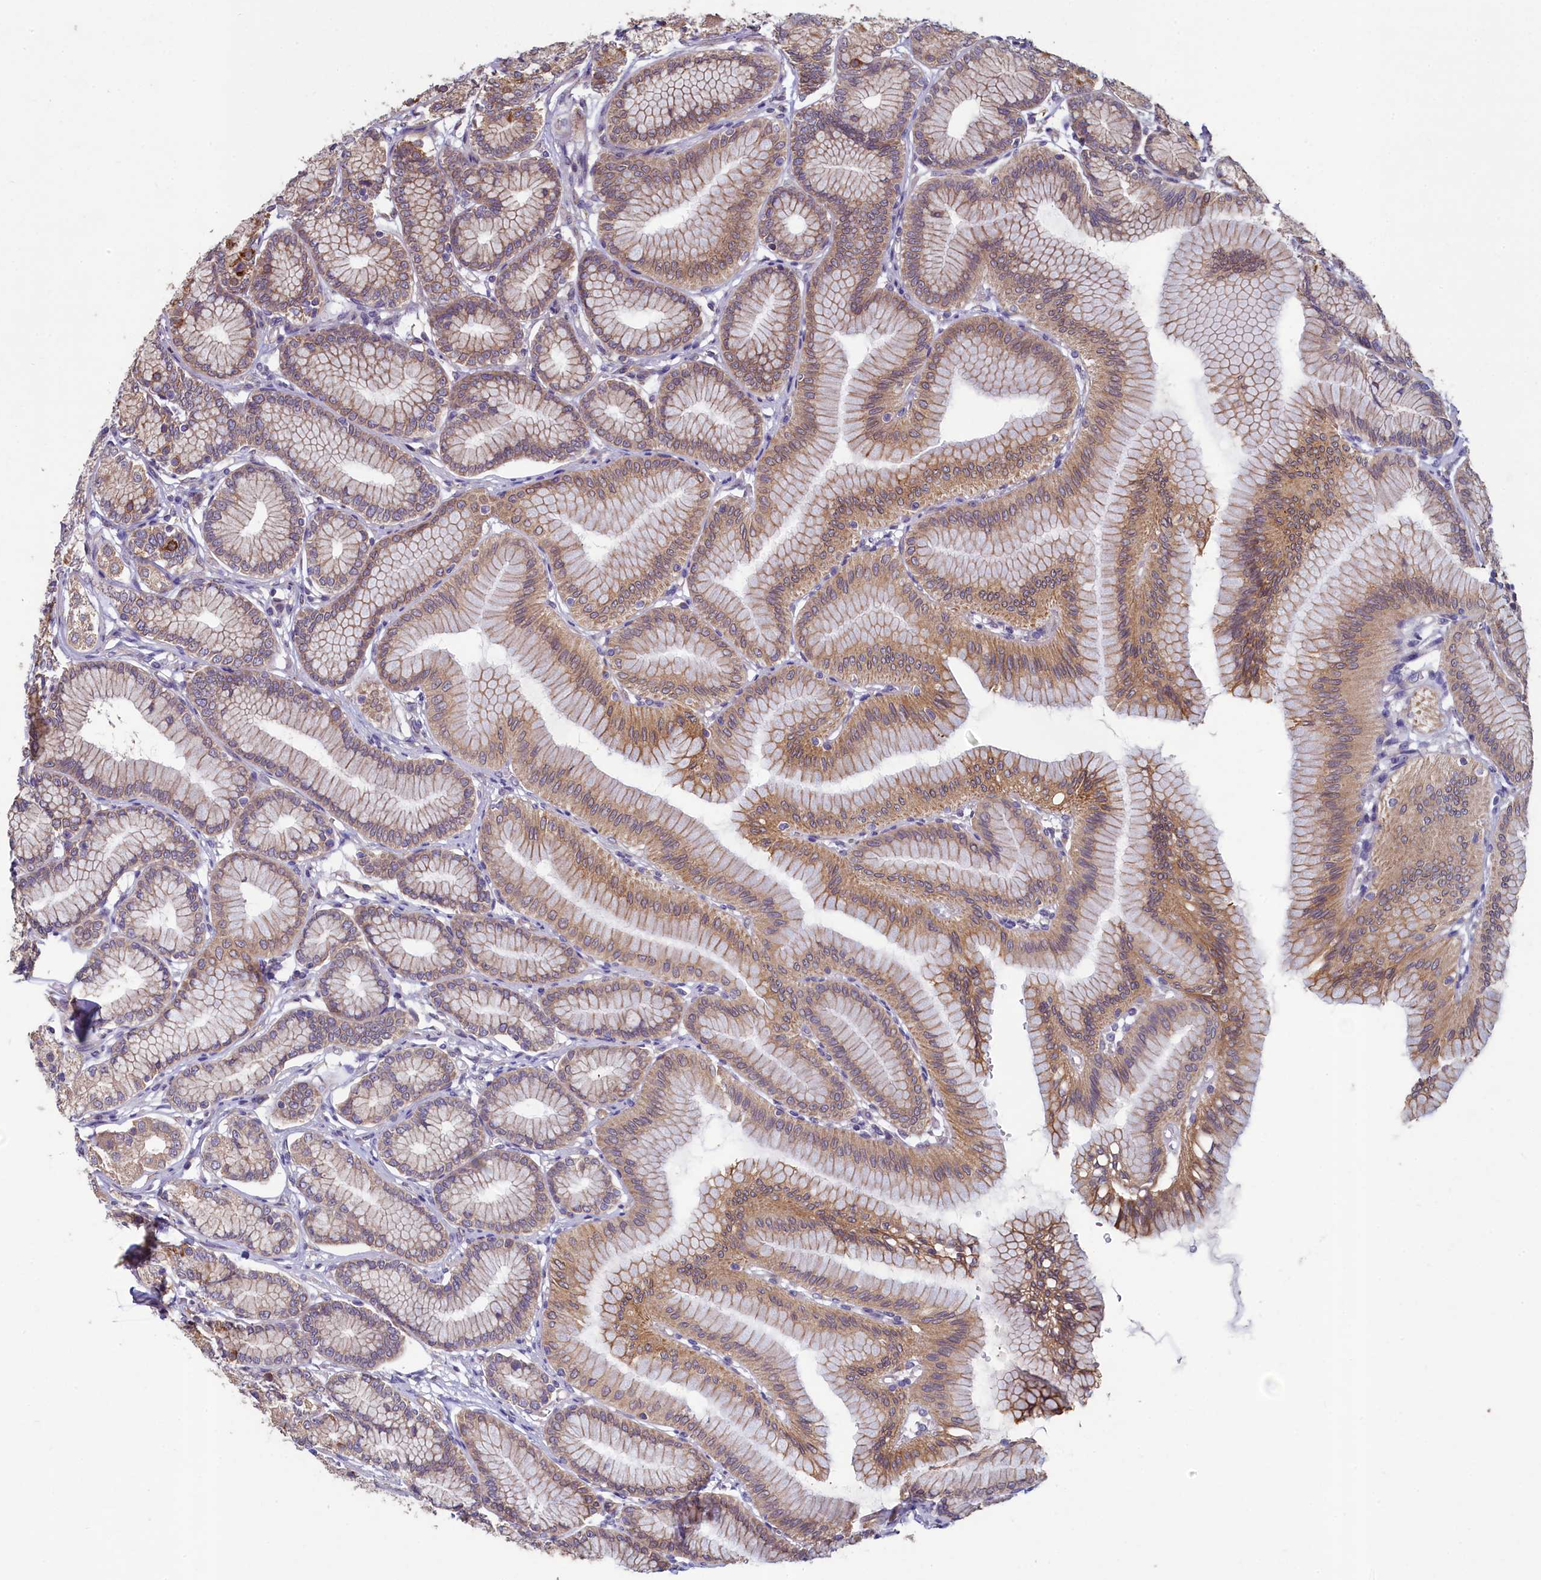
{"staining": {"intensity": "moderate", "quantity": ">75%", "location": "cytoplasmic/membranous"}, "tissue": "stomach", "cell_type": "Glandular cells", "image_type": "normal", "snomed": [{"axis": "morphology", "description": "Normal tissue, NOS"}, {"axis": "morphology", "description": "Adenocarcinoma, NOS"}, {"axis": "morphology", "description": "Adenocarcinoma, High grade"}, {"axis": "topography", "description": "Stomach, upper"}, {"axis": "topography", "description": "Stomach"}], "caption": "An image of stomach stained for a protein exhibits moderate cytoplasmic/membranous brown staining in glandular cells. (DAB (3,3'-diaminobenzidine) IHC, brown staining for protein, blue staining for nuclei).", "gene": "SPATA2L", "patient": {"sex": "female", "age": 65}}